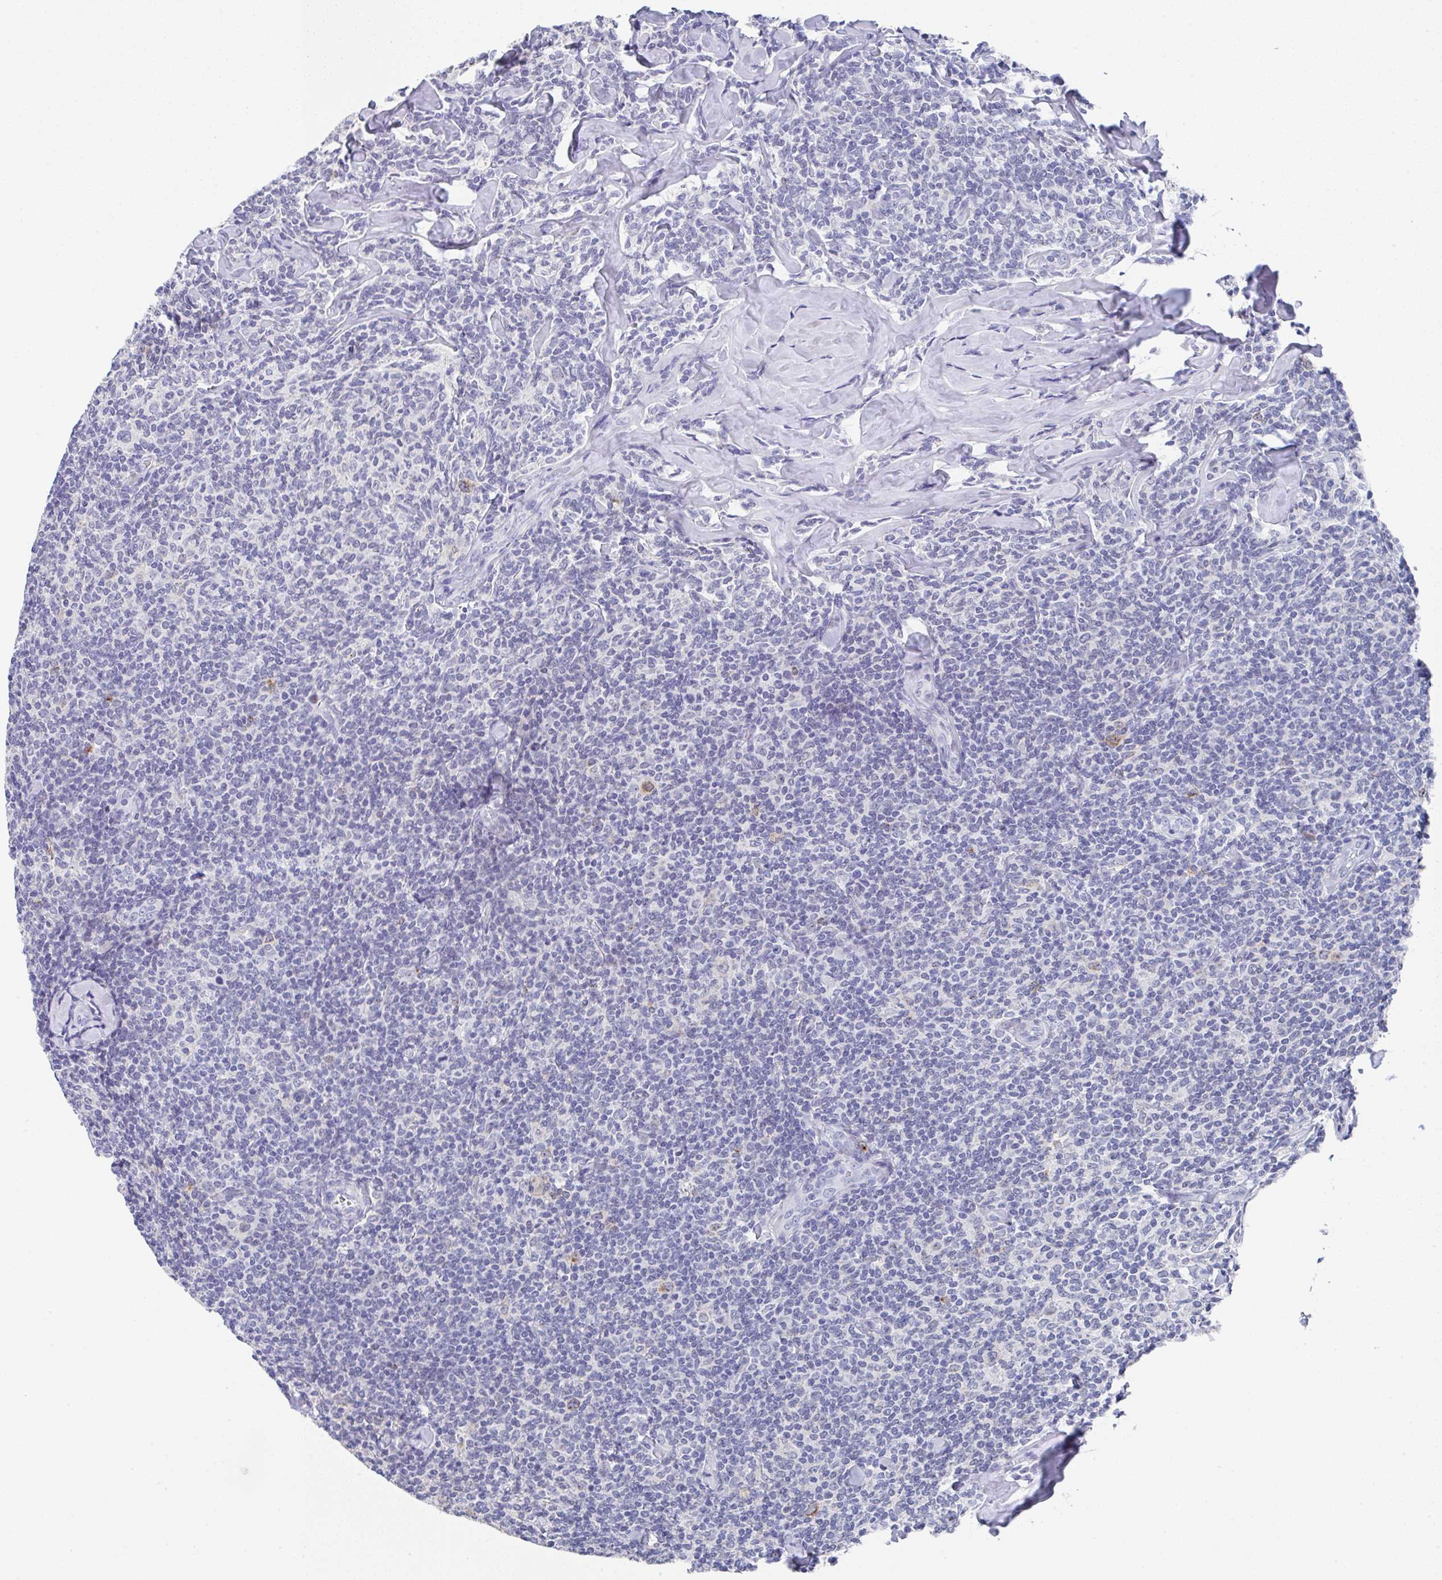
{"staining": {"intensity": "negative", "quantity": "none", "location": "none"}, "tissue": "lymphoma", "cell_type": "Tumor cells", "image_type": "cancer", "snomed": [{"axis": "morphology", "description": "Malignant lymphoma, non-Hodgkin's type, Low grade"}, {"axis": "topography", "description": "Lymph node"}], "caption": "Micrograph shows no significant protein staining in tumor cells of lymphoma.", "gene": "TNFRSF8", "patient": {"sex": "female", "age": 56}}